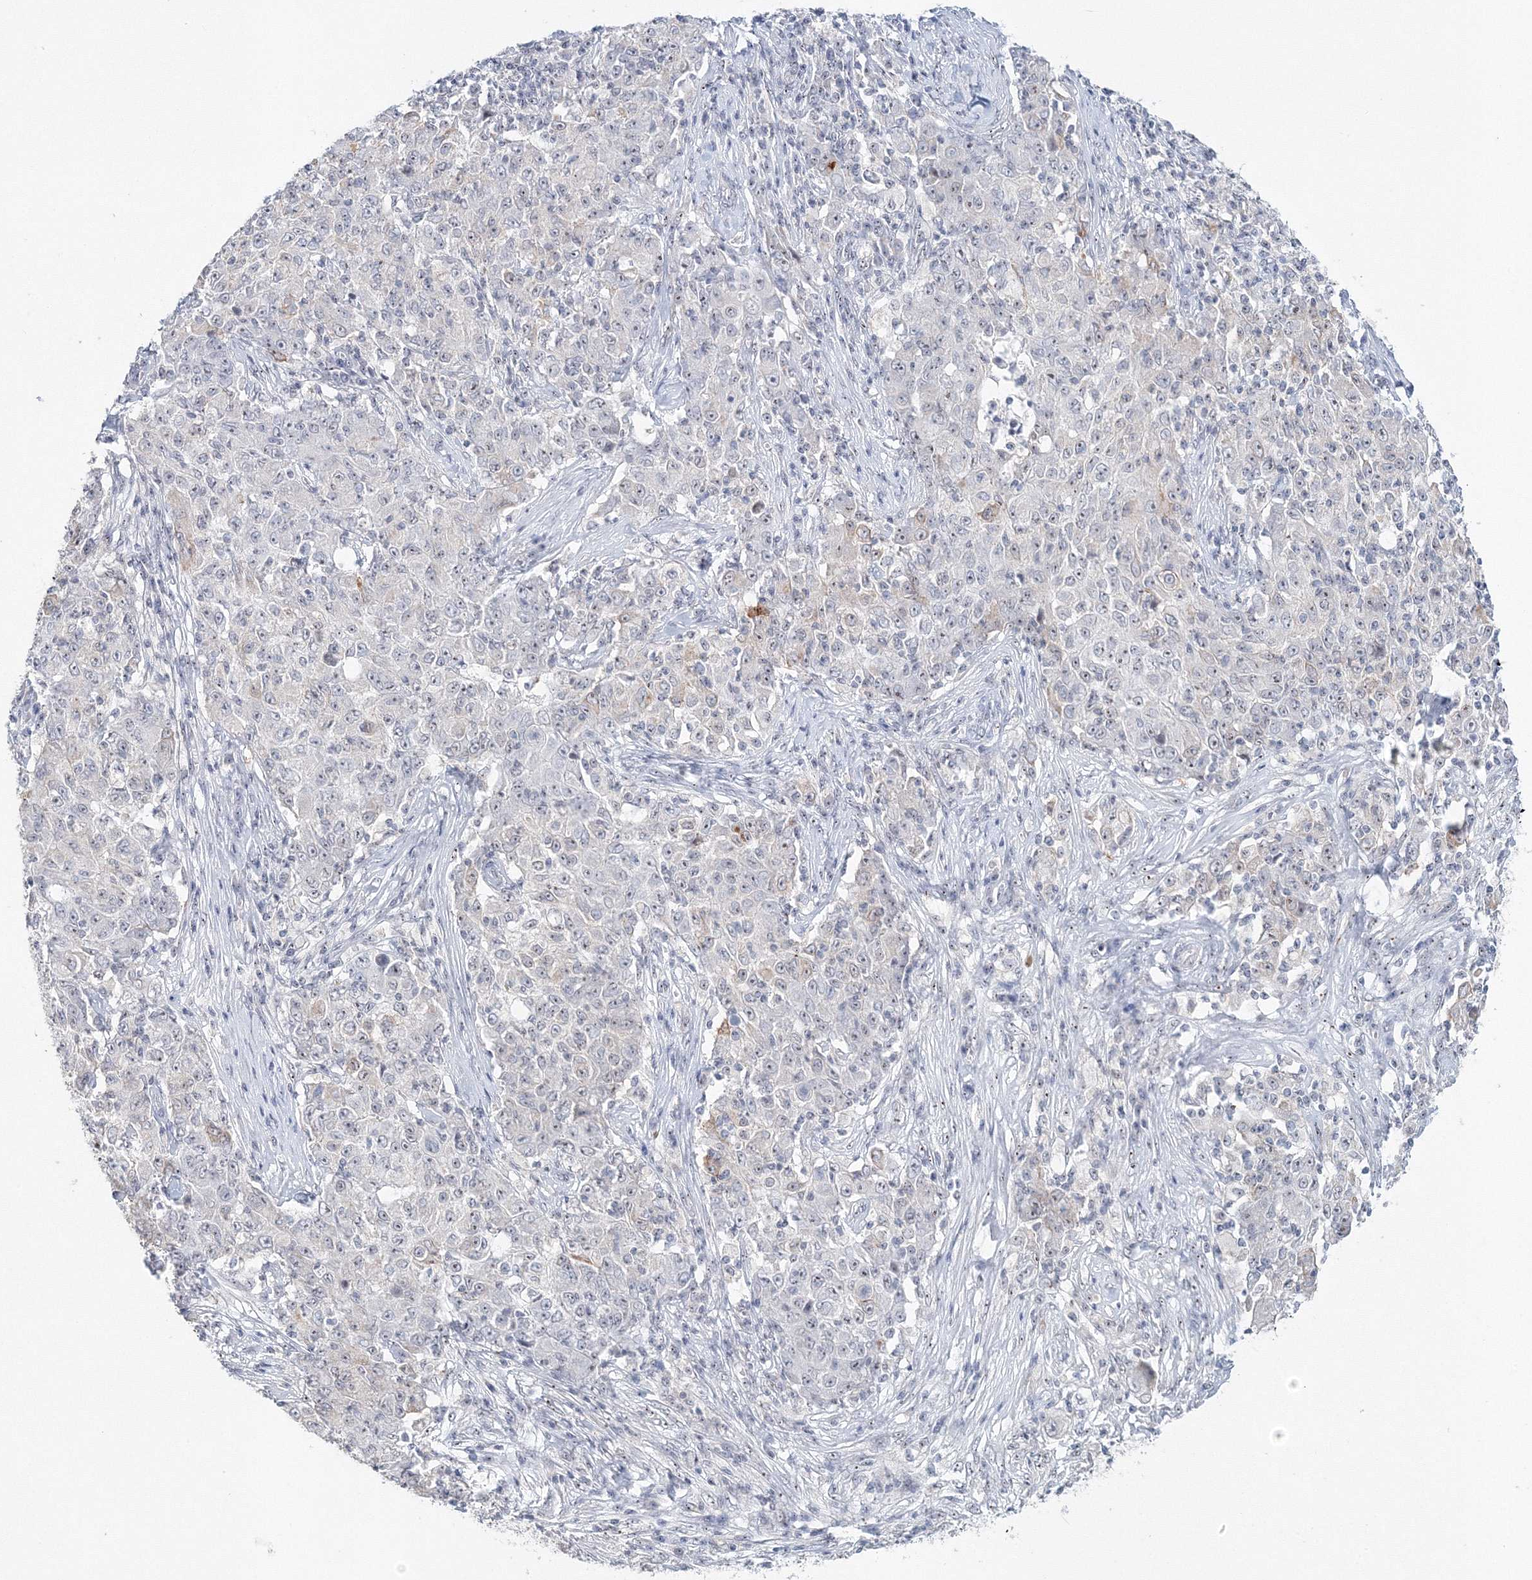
{"staining": {"intensity": "negative", "quantity": "none", "location": "none"}, "tissue": "ovarian cancer", "cell_type": "Tumor cells", "image_type": "cancer", "snomed": [{"axis": "morphology", "description": "Carcinoma, endometroid"}, {"axis": "topography", "description": "Ovary"}], "caption": "The micrograph displays no staining of tumor cells in ovarian endometroid carcinoma. (Brightfield microscopy of DAB (3,3'-diaminobenzidine) immunohistochemistry (IHC) at high magnification).", "gene": "SIRT7", "patient": {"sex": "female", "age": 42}}